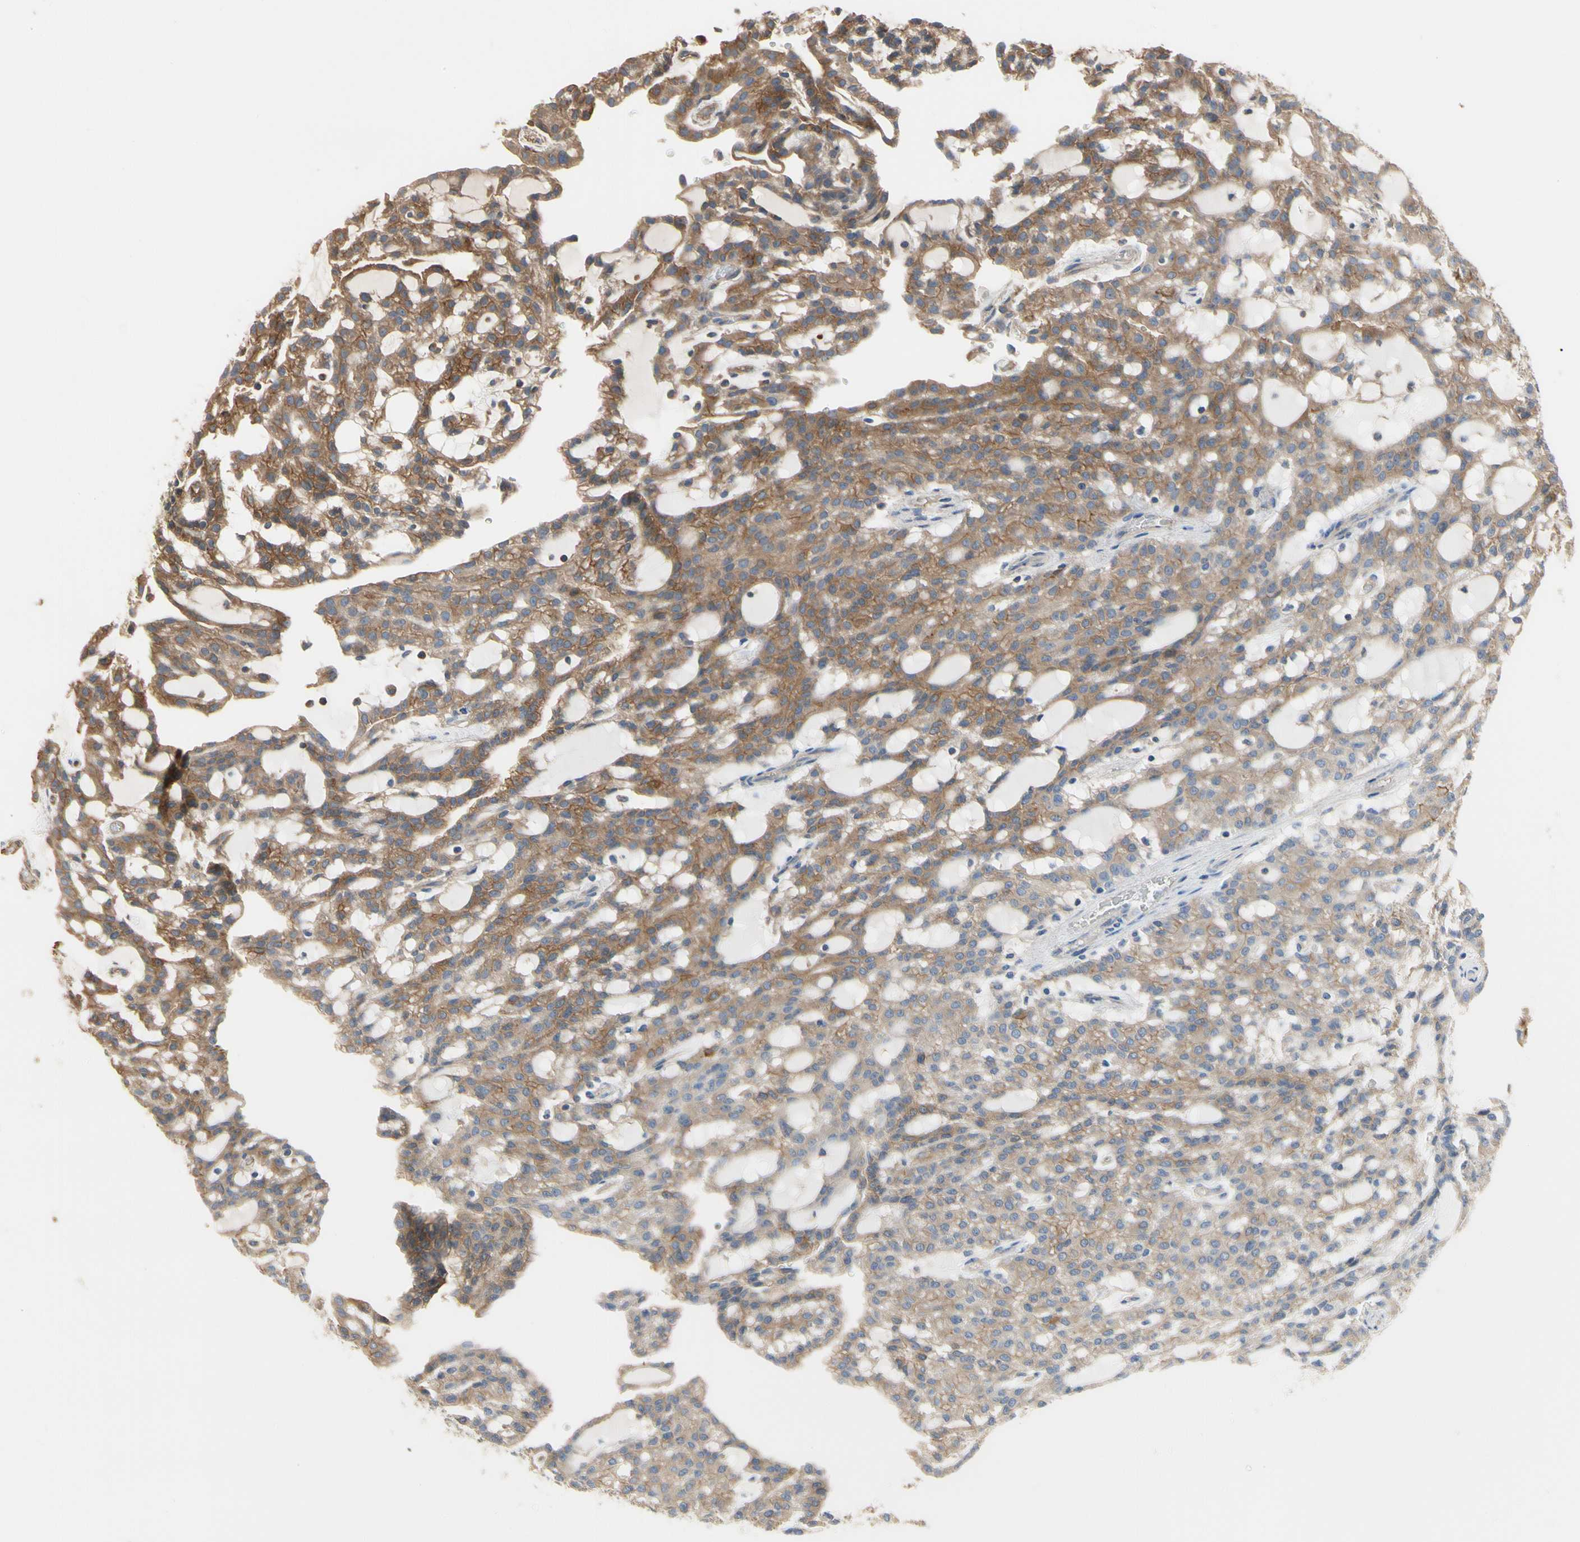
{"staining": {"intensity": "moderate", "quantity": "25%-75%", "location": "cytoplasmic/membranous"}, "tissue": "renal cancer", "cell_type": "Tumor cells", "image_type": "cancer", "snomed": [{"axis": "morphology", "description": "Adenocarcinoma, NOS"}, {"axis": "topography", "description": "Kidney"}], "caption": "Renal cancer tissue demonstrates moderate cytoplasmic/membranous expression in about 25%-75% of tumor cells", "gene": "PDZK1", "patient": {"sex": "male", "age": 63}}